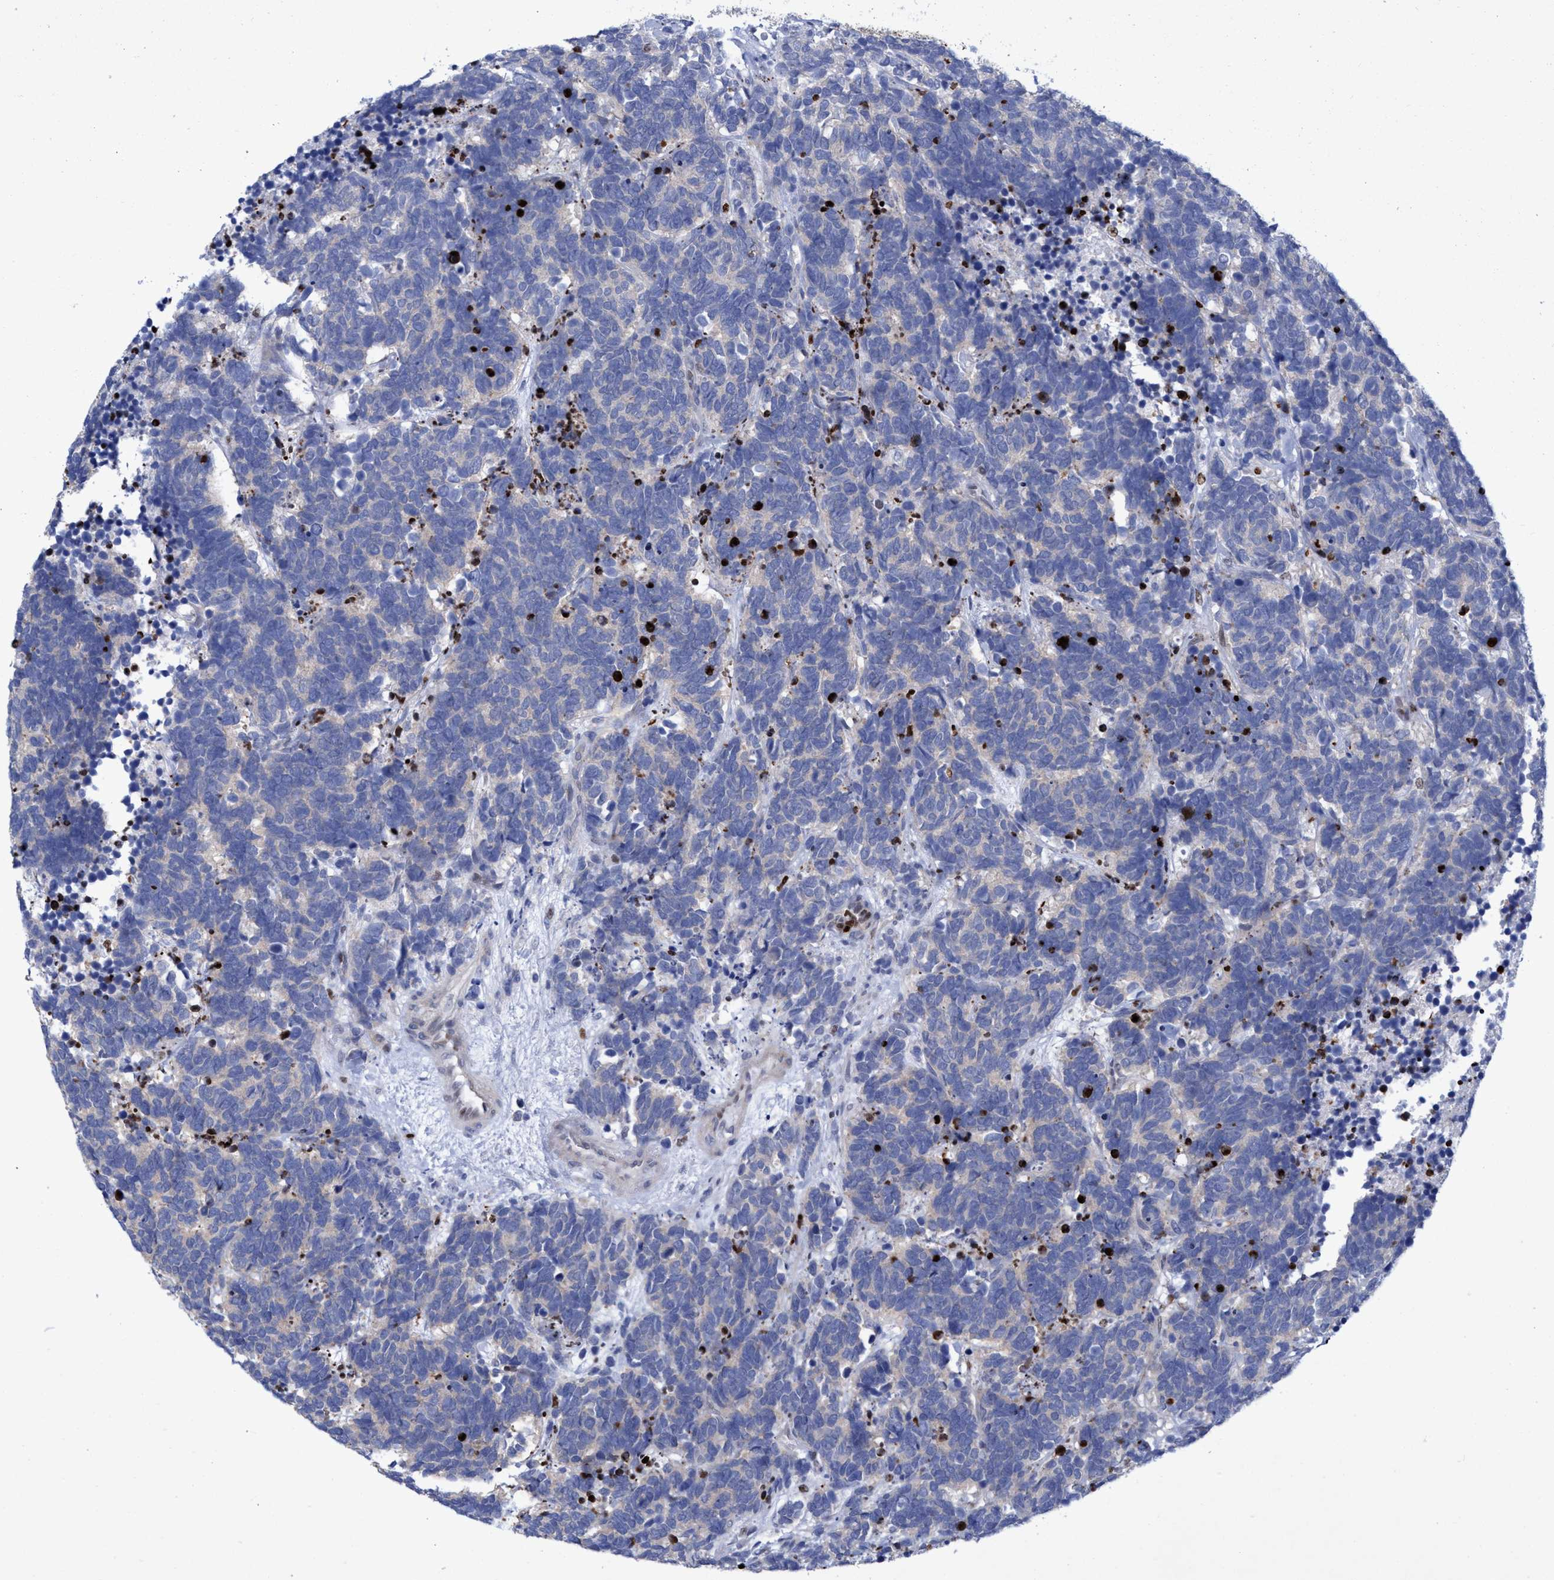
{"staining": {"intensity": "negative", "quantity": "none", "location": "none"}, "tissue": "carcinoid", "cell_type": "Tumor cells", "image_type": "cancer", "snomed": [{"axis": "morphology", "description": "Carcinoma, NOS"}, {"axis": "morphology", "description": "Carcinoid, malignant, NOS"}, {"axis": "topography", "description": "Urinary bladder"}], "caption": "A high-resolution image shows immunohistochemistry (IHC) staining of malignant carcinoid, which shows no significant staining in tumor cells.", "gene": "R3HCC1", "patient": {"sex": "male", "age": 57}}